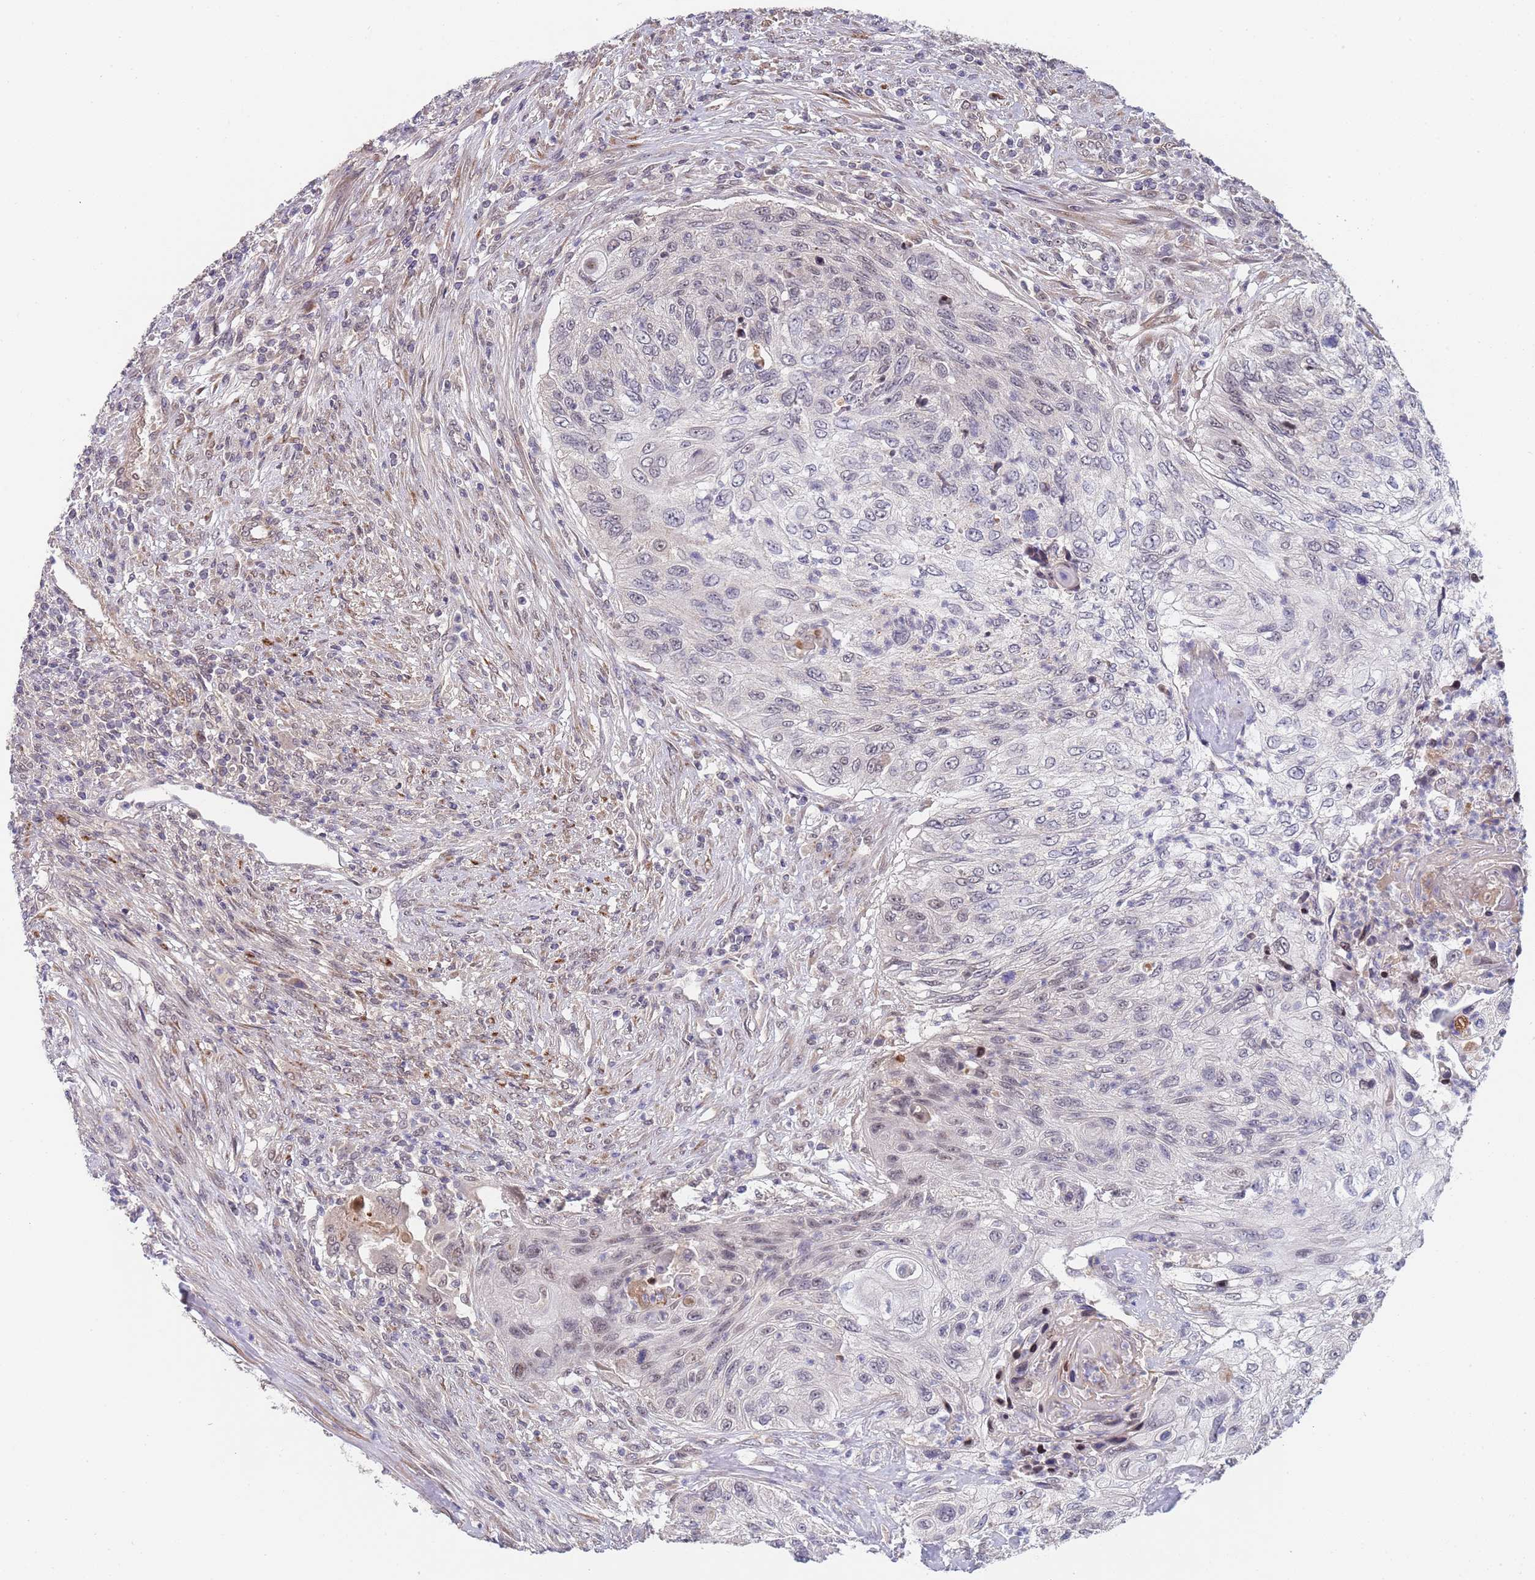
{"staining": {"intensity": "negative", "quantity": "none", "location": "none"}, "tissue": "urothelial cancer", "cell_type": "Tumor cells", "image_type": "cancer", "snomed": [{"axis": "morphology", "description": "Urothelial carcinoma, High grade"}, {"axis": "topography", "description": "Urinary bladder"}], "caption": "Urothelial cancer was stained to show a protein in brown. There is no significant staining in tumor cells.", "gene": "B4GALT4", "patient": {"sex": "female", "age": 60}}